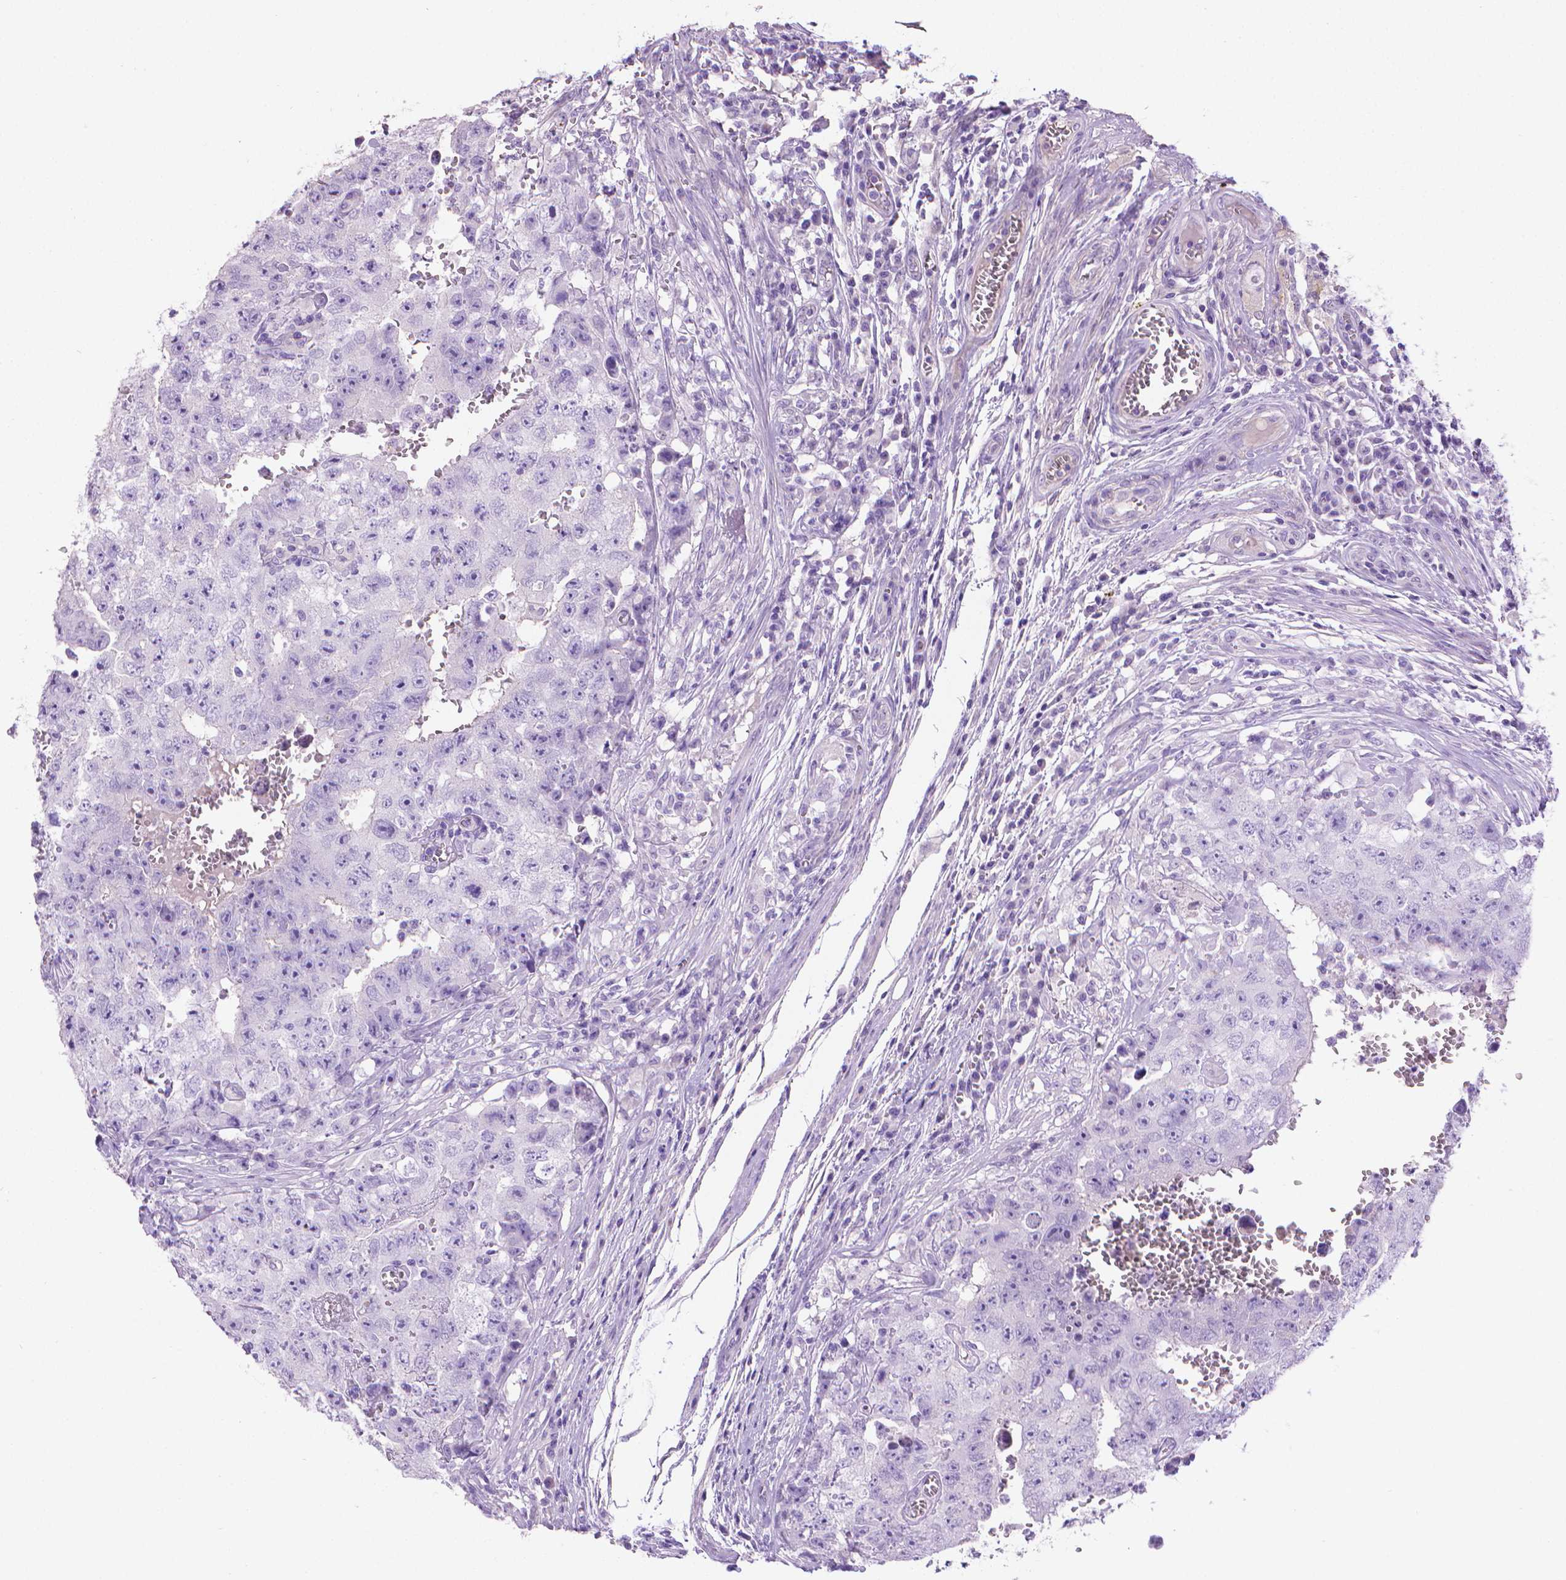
{"staining": {"intensity": "negative", "quantity": "none", "location": "none"}, "tissue": "testis cancer", "cell_type": "Tumor cells", "image_type": "cancer", "snomed": [{"axis": "morphology", "description": "Carcinoma, Embryonal, NOS"}, {"axis": "topography", "description": "Testis"}], "caption": "IHC of testis embryonal carcinoma shows no expression in tumor cells.", "gene": "PNMA2", "patient": {"sex": "male", "age": 36}}